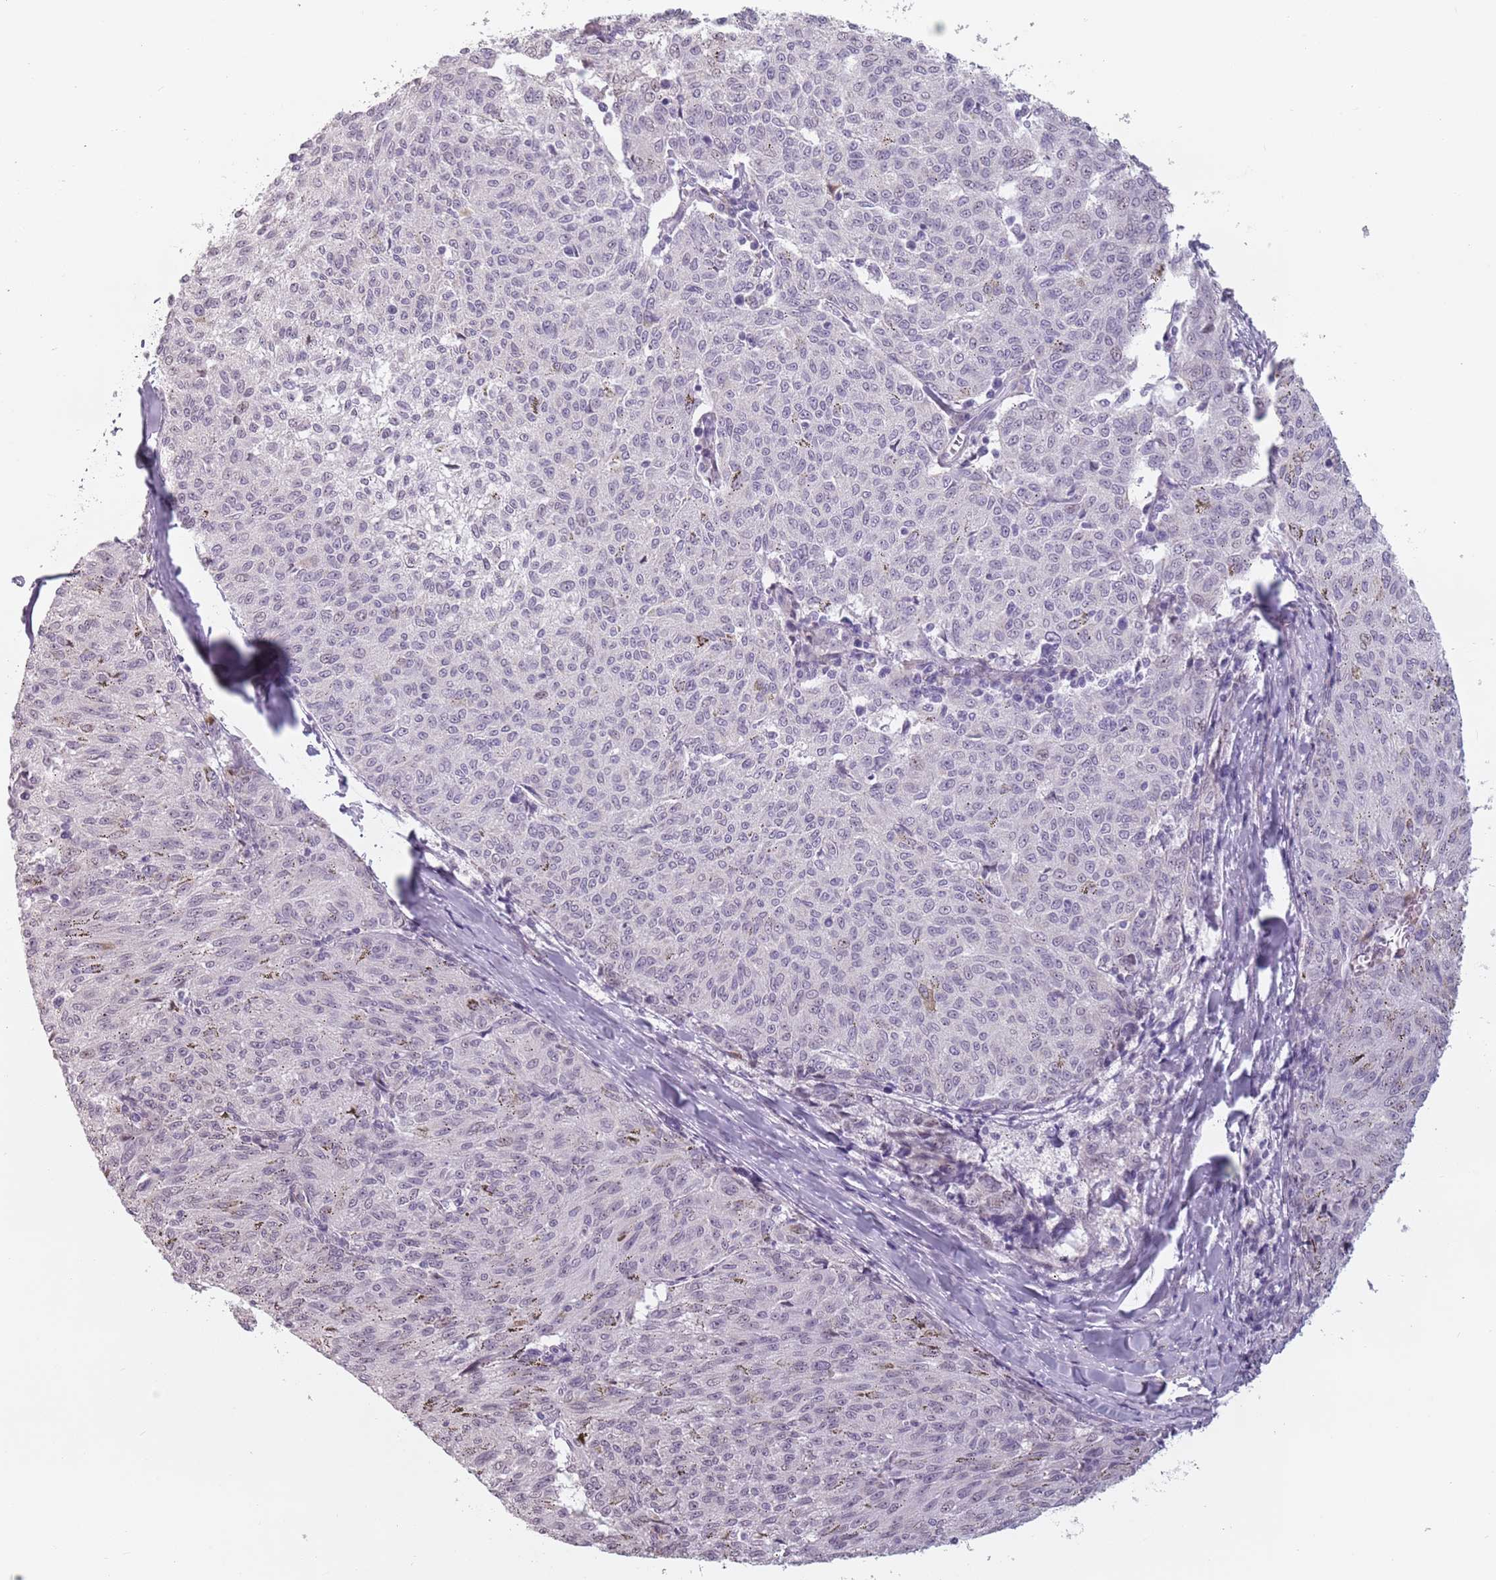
{"staining": {"intensity": "negative", "quantity": "none", "location": "none"}, "tissue": "melanoma", "cell_type": "Tumor cells", "image_type": "cancer", "snomed": [{"axis": "morphology", "description": "Malignant melanoma, NOS"}, {"axis": "topography", "description": "Skin"}], "caption": "A micrograph of melanoma stained for a protein demonstrates no brown staining in tumor cells.", "gene": "PTCHD1", "patient": {"sex": "female", "age": 72}}